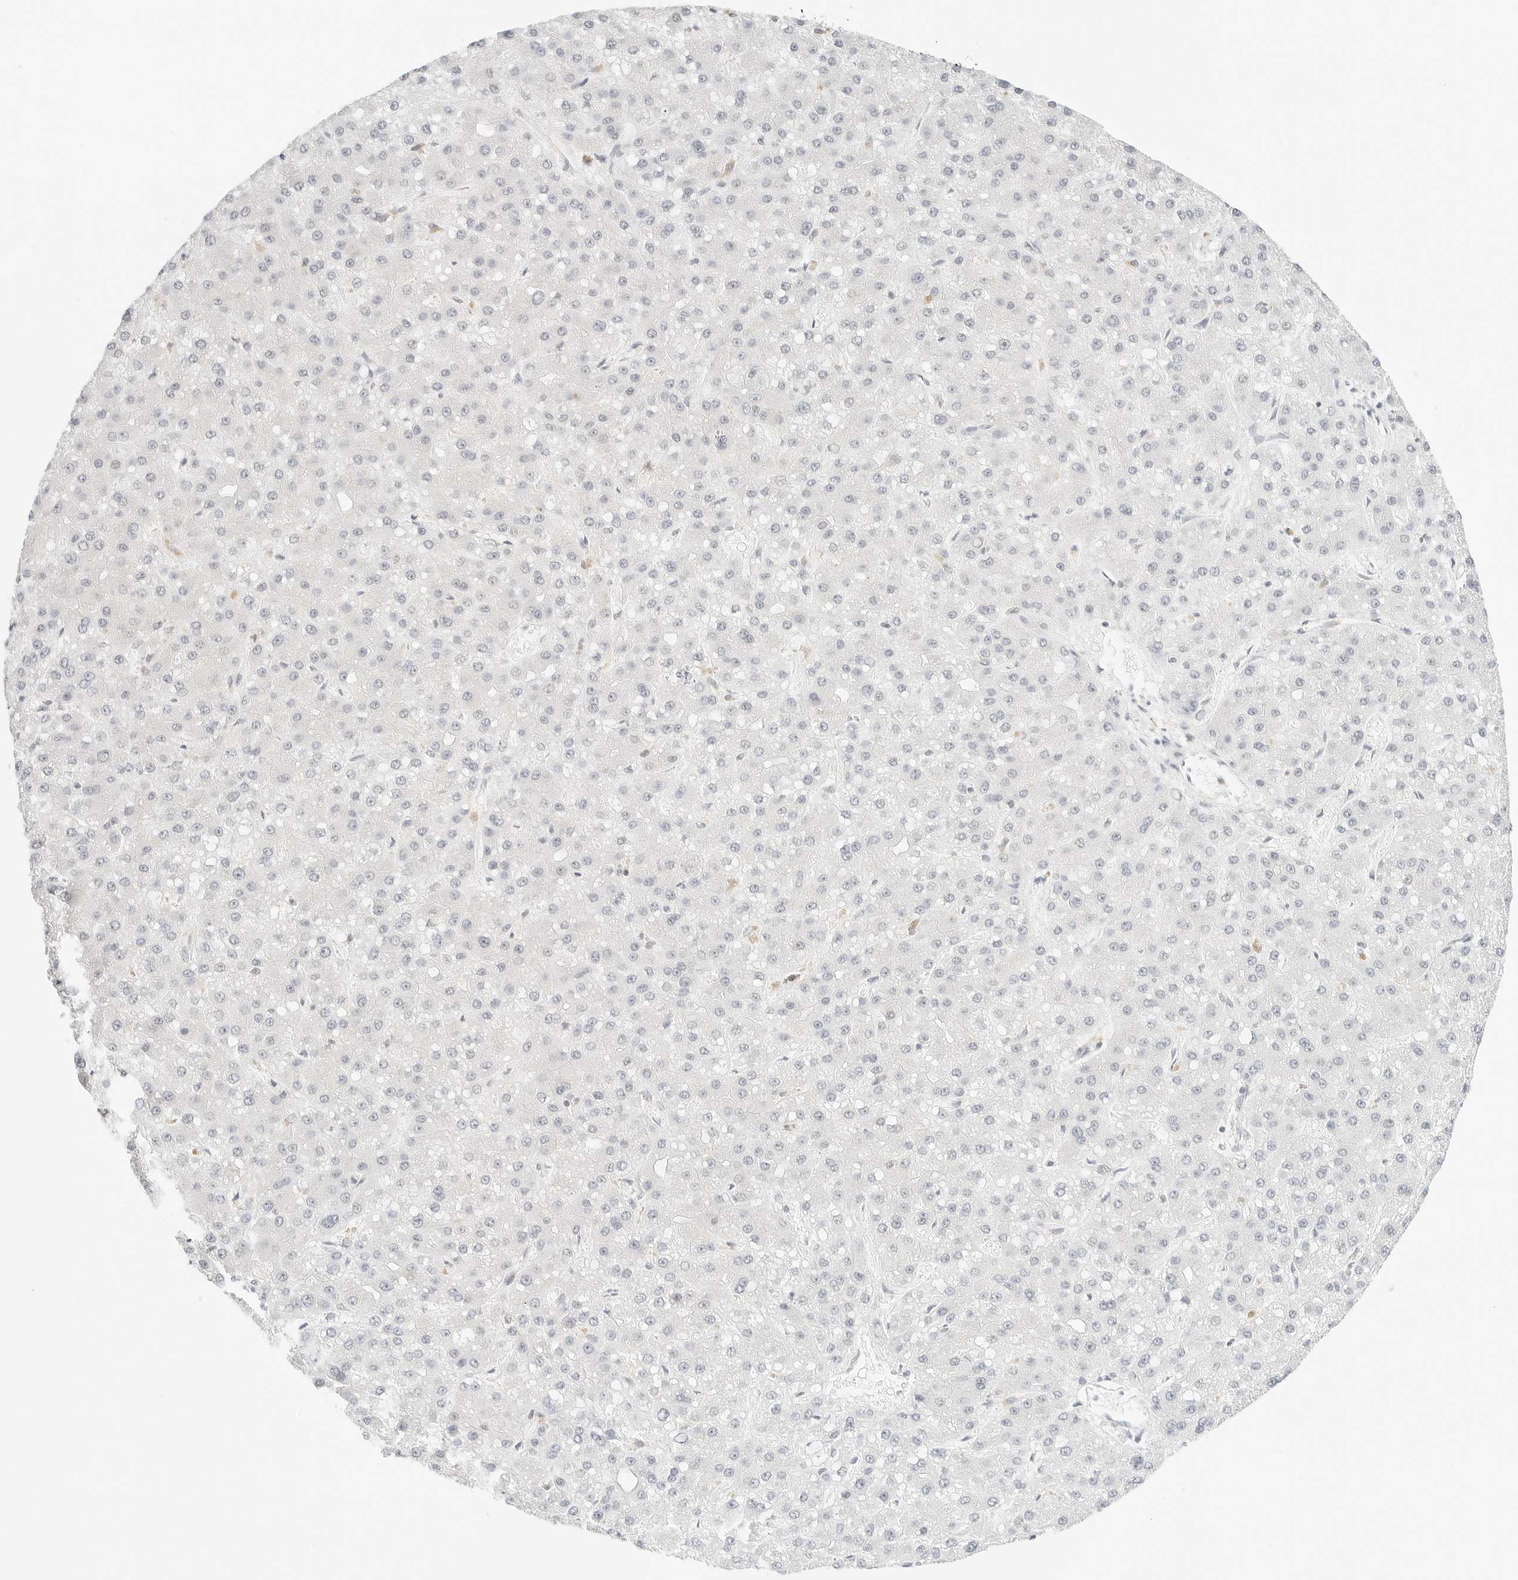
{"staining": {"intensity": "negative", "quantity": "none", "location": "none"}, "tissue": "liver cancer", "cell_type": "Tumor cells", "image_type": "cancer", "snomed": [{"axis": "morphology", "description": "Carcinoma, Hepatocellular, NOS"}, {"axis": "topography", "description": "Liver"}], "caption": "Immunohistochemistry histopathology image of neoplastic tissue: liver cancer (hepatocellular carcinoma) stained with DAB (3,3'-diaminobenzidine) shows no significant protein positivity in tumor cells.", "gene": "GNAS", "patient": {"sex": "male", "age": 67}}